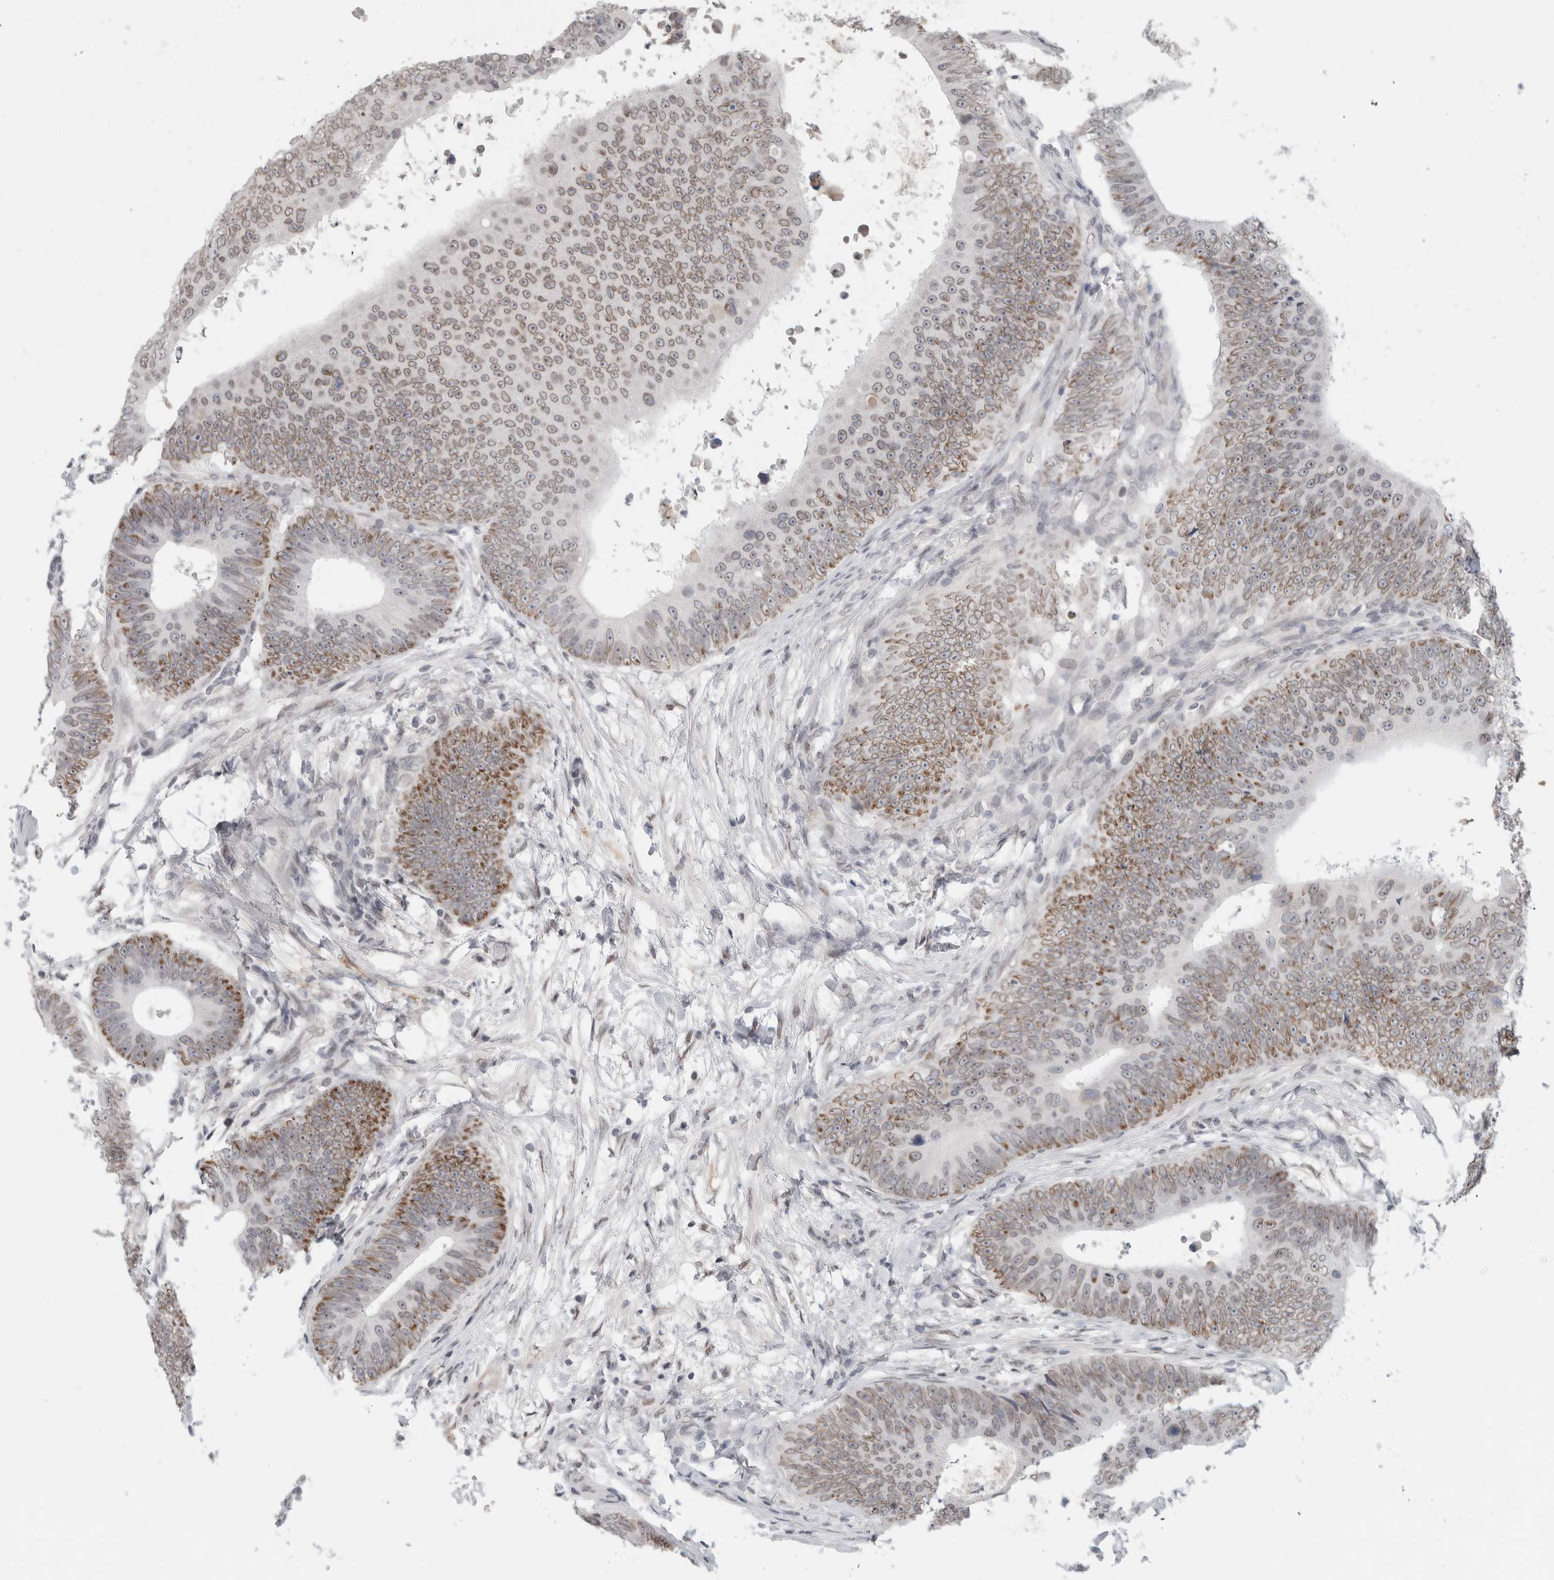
{"staining": {"intensity": "weak", "quantity": ">75%", "location": "cytoplasmic/membranous,nuclear"}, "tissue": "colorectal cancer", "cell_type": "Tumor cells", "image_type": "cancer", "snomed": [{"axis": "morphology", "description": "Adenocarcinoma, NOS"}, {"axis": "topography", "description": "Colon"}], "caption": "Immunohistochemical staining of human colorectal adenocarcinoma reveals low levels of weak cytoplasmic/membranous and nuclear positivity in about >75% of tumor cells.", "gene": "ZNF770", "patient": {"sex": "male", "age": 56}}